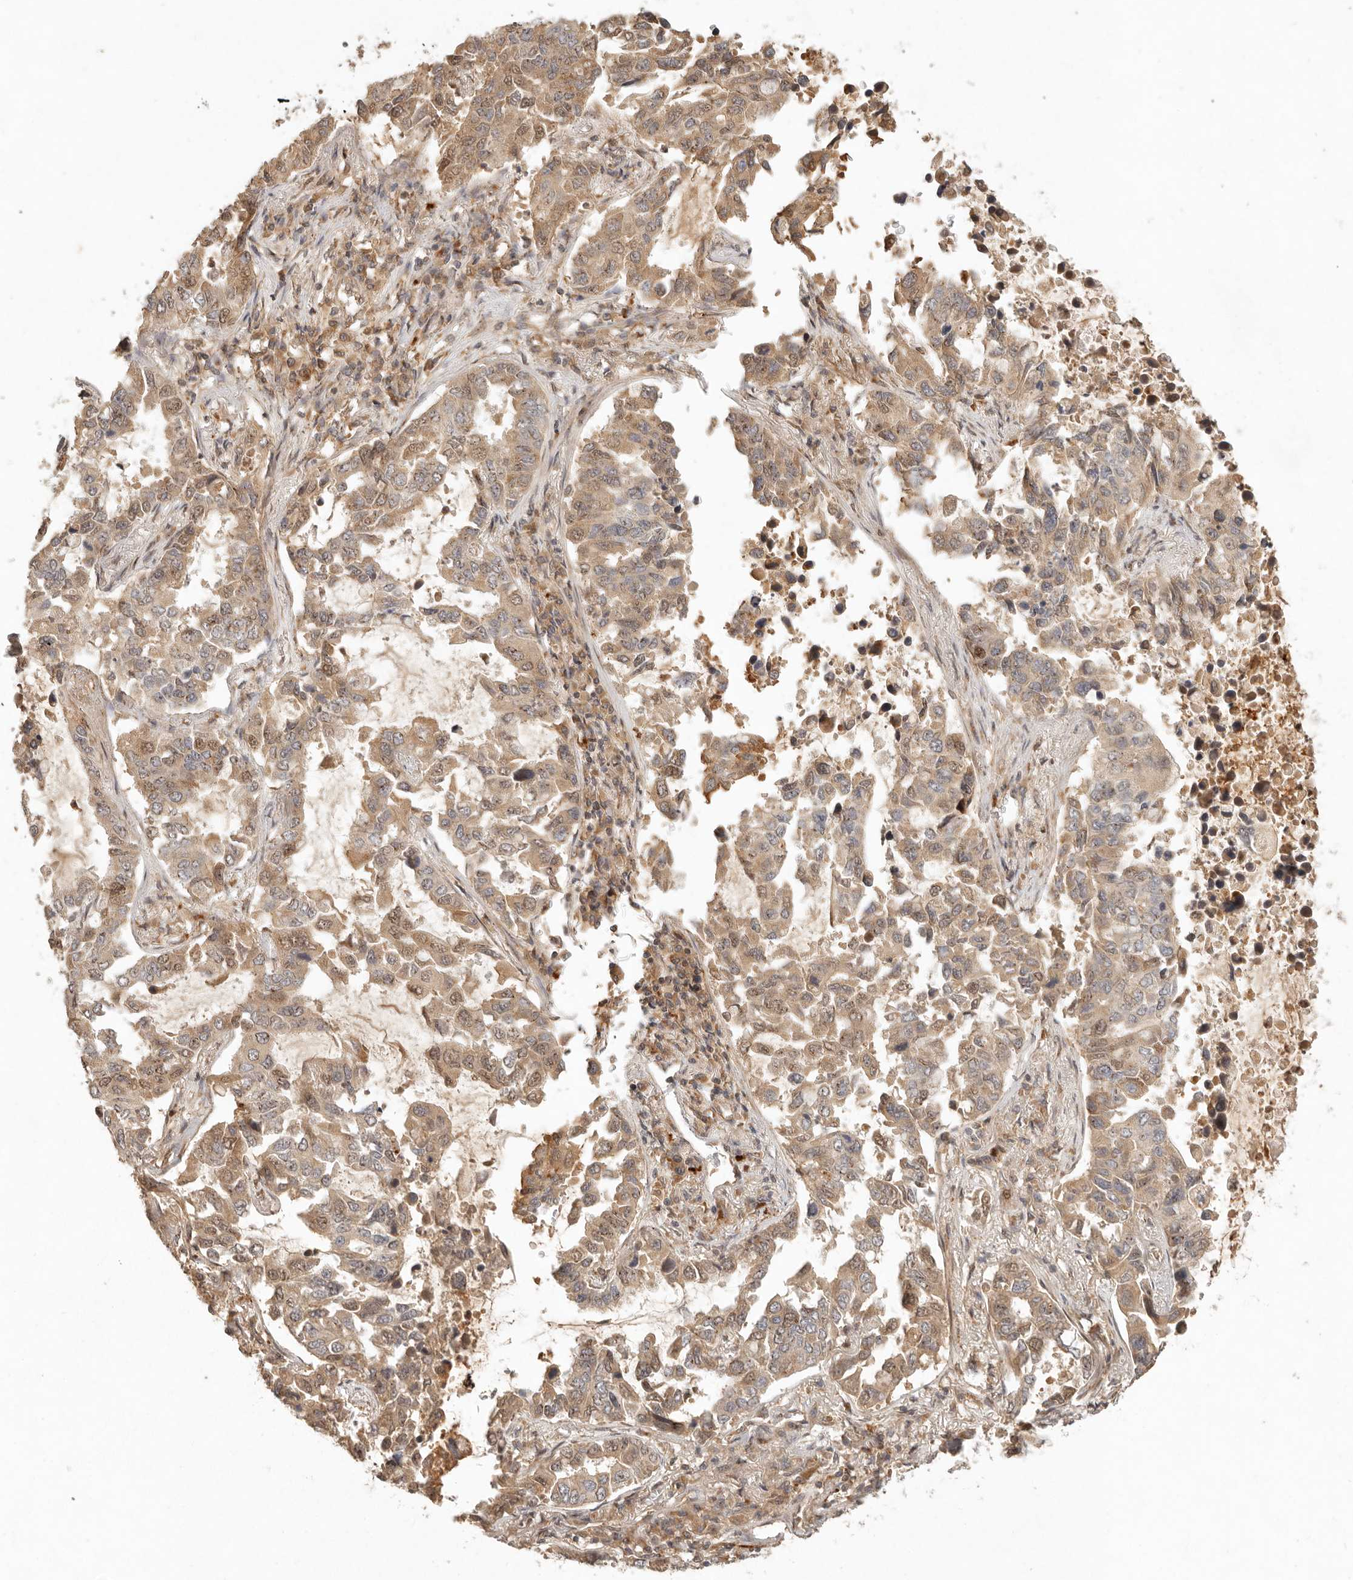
{"staining": {"intensity": "moderate", "quantity": ">75%", "location": "cytoplasmic/membranous,nuclear"}, "tissue": "lung cancer", "cell_type": "Tumor cells", "image_type": "cancer", "snomed": [{"axis": "morphology", "description": "Adenocarcinoma, NOS"}, {"axis": "topography", "description": "Lung"}], "caption": "Brown immunohistochemical staining in adenocarcinoma (lung) exhibits moderate cytoplasmic/membranous and nuclear staining in approximately >75% of tumor cells. (DAB (3,3'-diaminobenzidine) IHC with brightfield microscopy, high magnification).", "gene": "ANKRD61", "patient": {"sex": "male", "age": 64}}